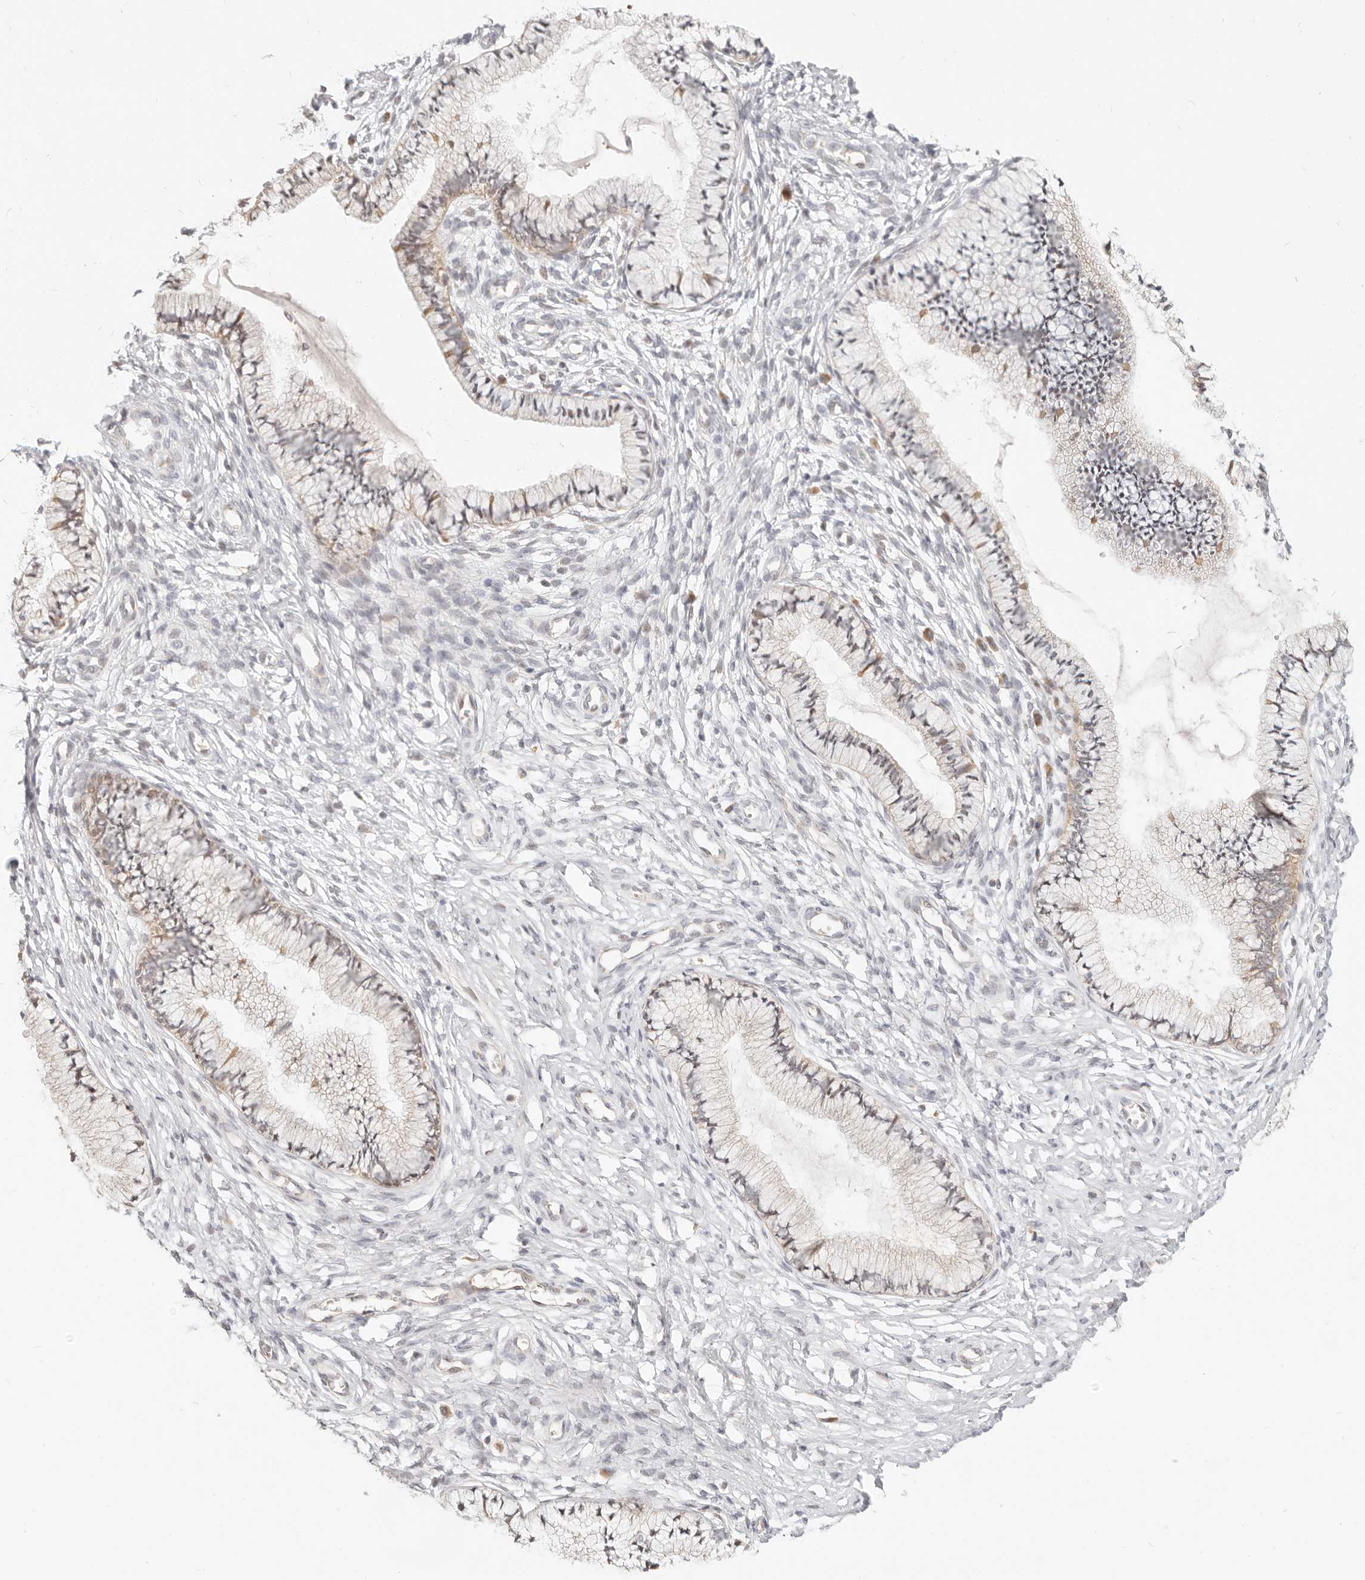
{"staining": {"intensity": "weak", "quantity": ">75%", "location": "cytoplasmic/membranous"}, "tissue": "cervix", "cell_type": "Glandular cells", "image_type": "normal", "snomed": [{"axis": "morphology", "description": "Normal tissue, NOS"}, {"axis": "topography", "description": "Cervix"}], "caption": "Cervix stained for a protein shows weak cytoplasmic/membranous positivity in glandular cells. The staining was performed using DAB, with brown indicating positive protein expression. Nuclei are stained blue with hematoxylin.", "gene": "FAM20B", "patient": {"sex": "female", "age": 36}}